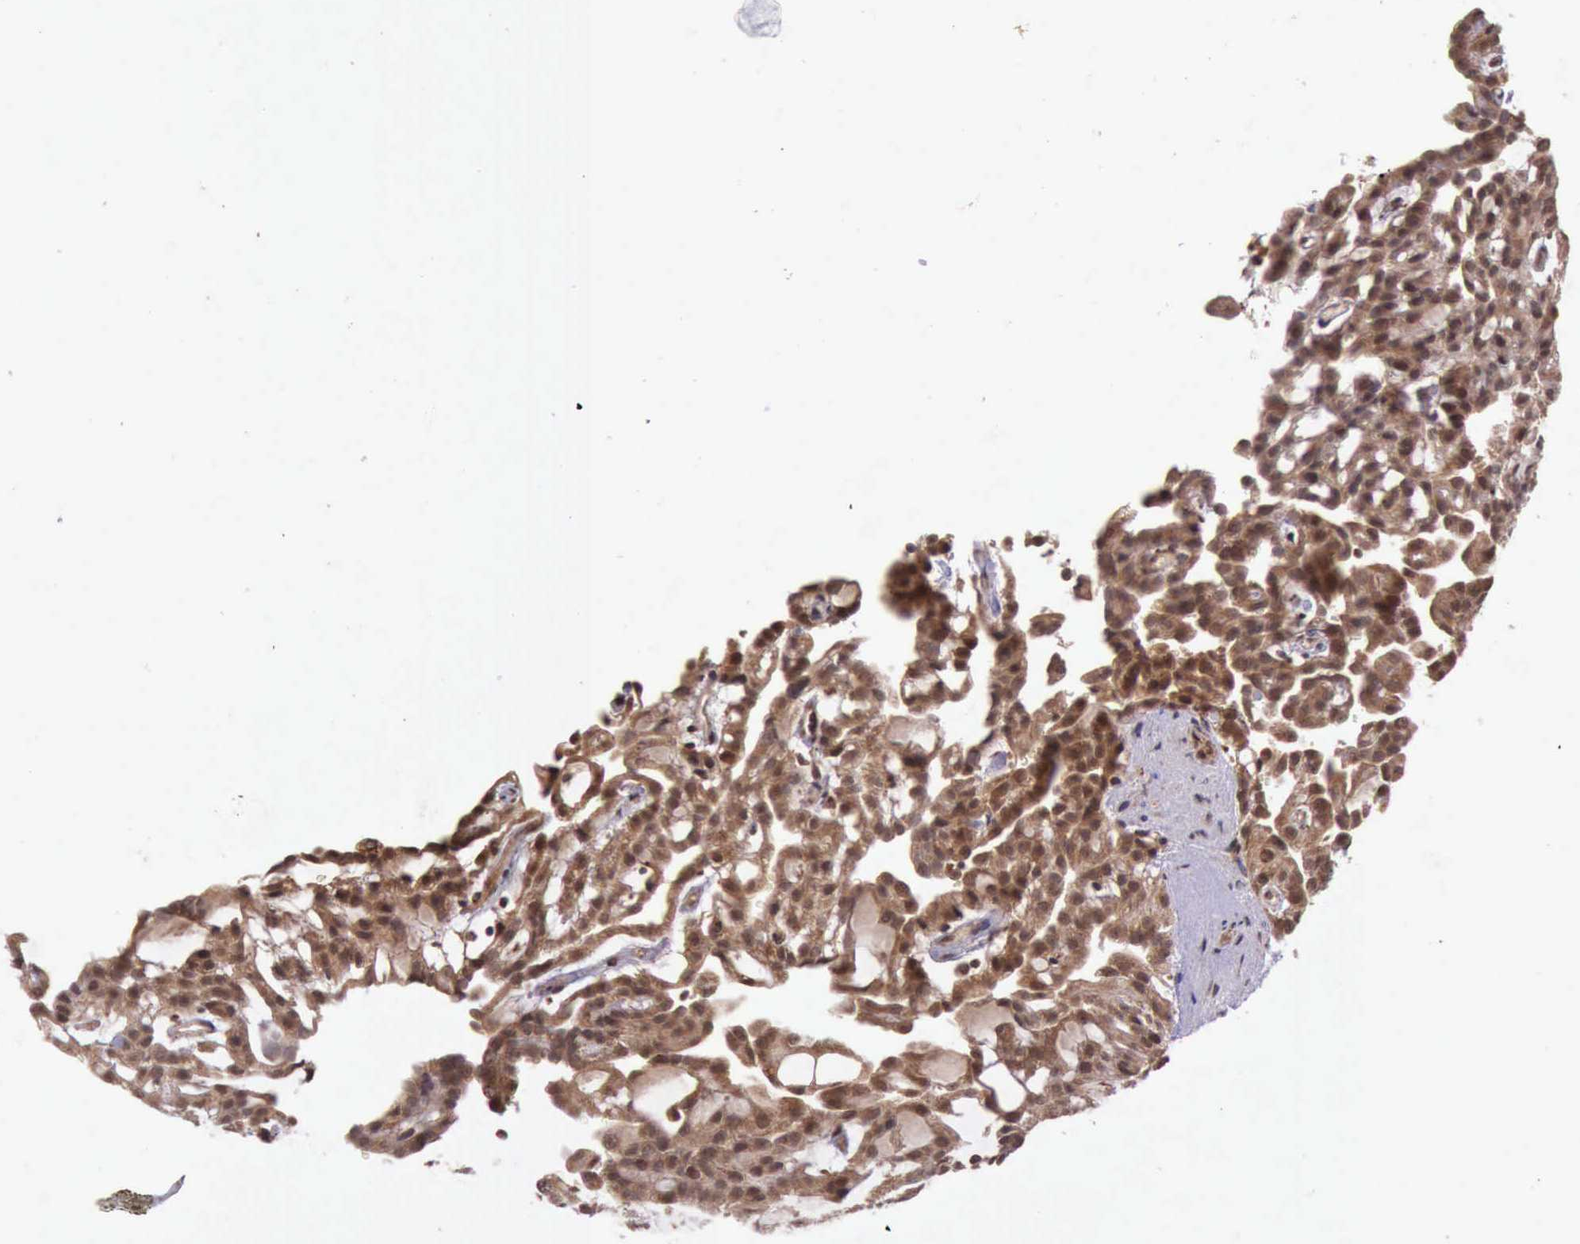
{"staining": {"intensity": "strong", "quantity": ">75%", "location": "cytoplasmic/membranous"}, "tissue": "renal cancer", "cell_type": "Tumor cells", "image_type": "cancer", "snomed": [{"axis": "morphology", "description": "Adenocarcinoma, NOS"}, {"axis": "topography", "description": "Kidney"}], "caption": "High-power microscopy captured an immunohistochemistry (IHC) image of adenocarcinoma (renal), revealing strong cytoplasmic/membranous staining in approximately >75% of tumor cells. (DAB (3,3'-diaminobenzidine) IHC with brightfield microscopy, high magnification).", "gene": "ARMCX3", "patient": {"sex": "male", "age": 63}}